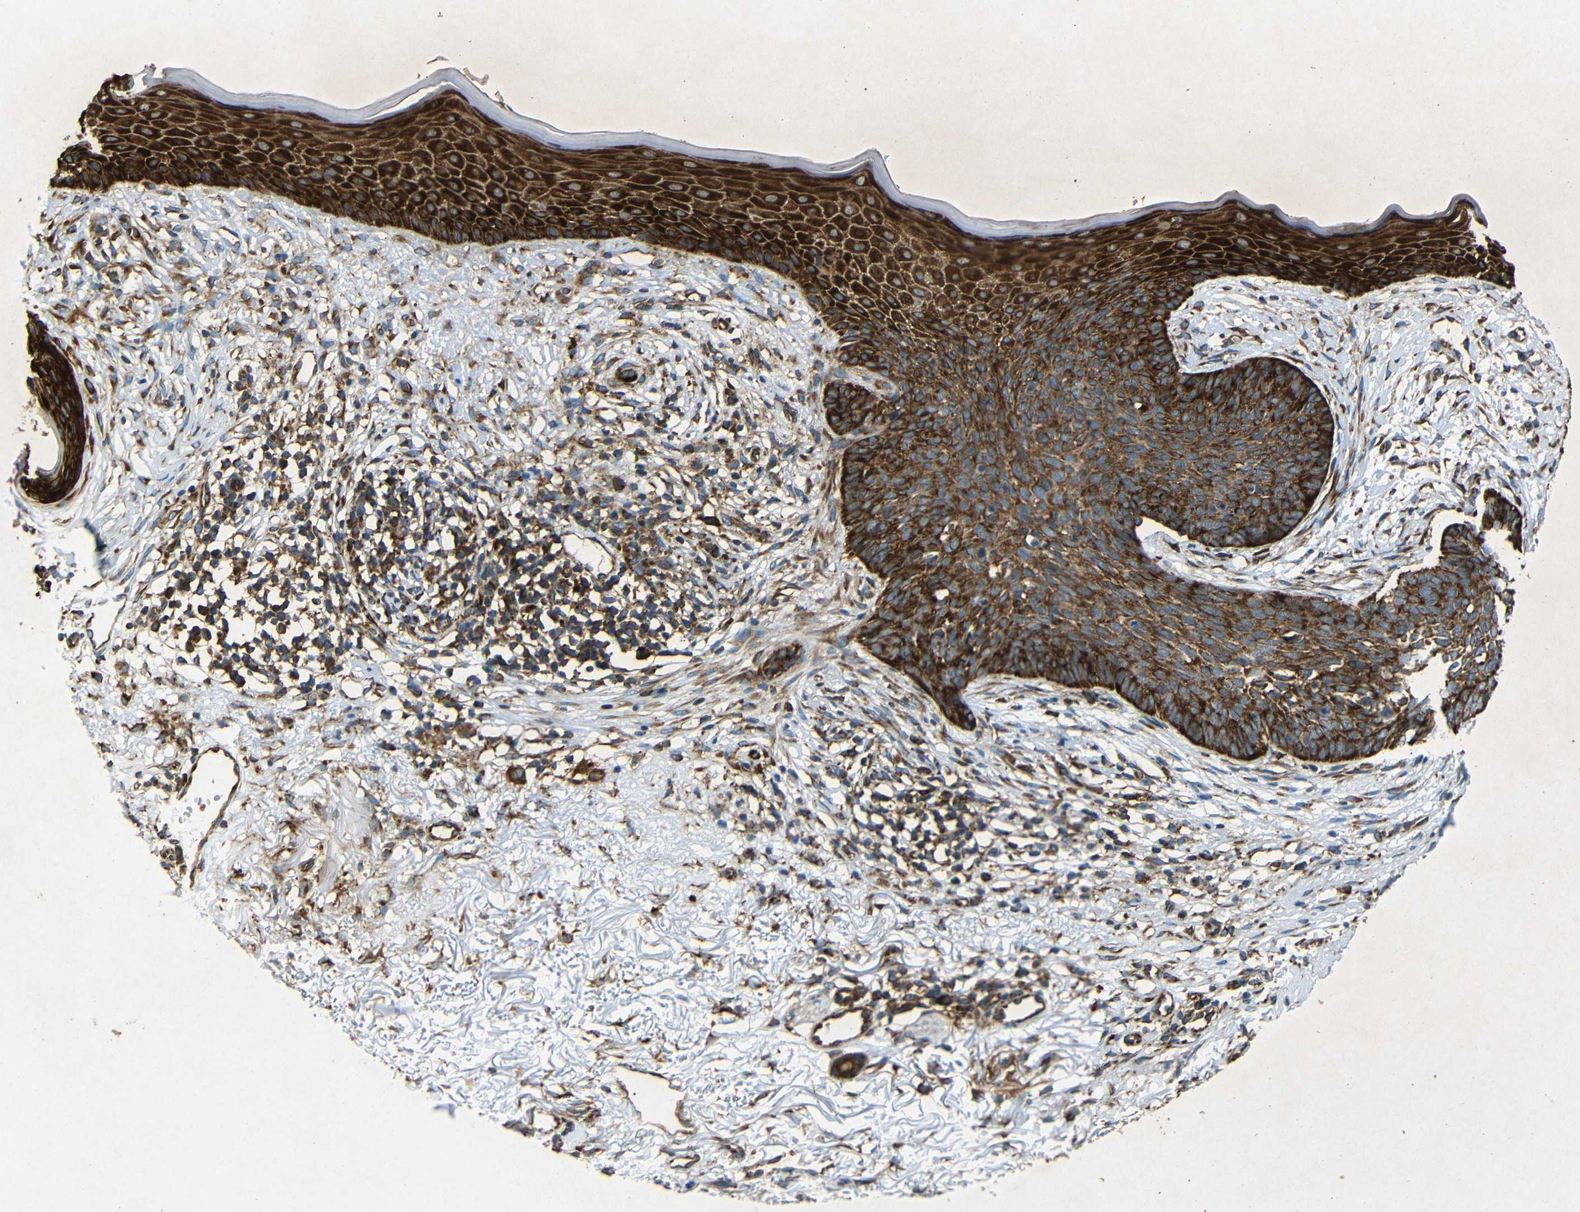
{"staining": {"intensity": "strong", "quantity": ">75%", "location": "cytoplasmic/membranous"}, "tissue": "skin cancer", "cell_type": "Tumor cells", "image_type": "cancer", "snomed": [{"axis": "morphology", "description": "Basal cell carcinoma"}, {"axis": "topography", "description": "Skin"}], "caption": "A brown stain shows strong cytoplasmic/membranous staining of a protein in skin basal cell carcinoma tumor cells.", "gene": "BTF3", "patient": {"sex": "female", "age": 70}}